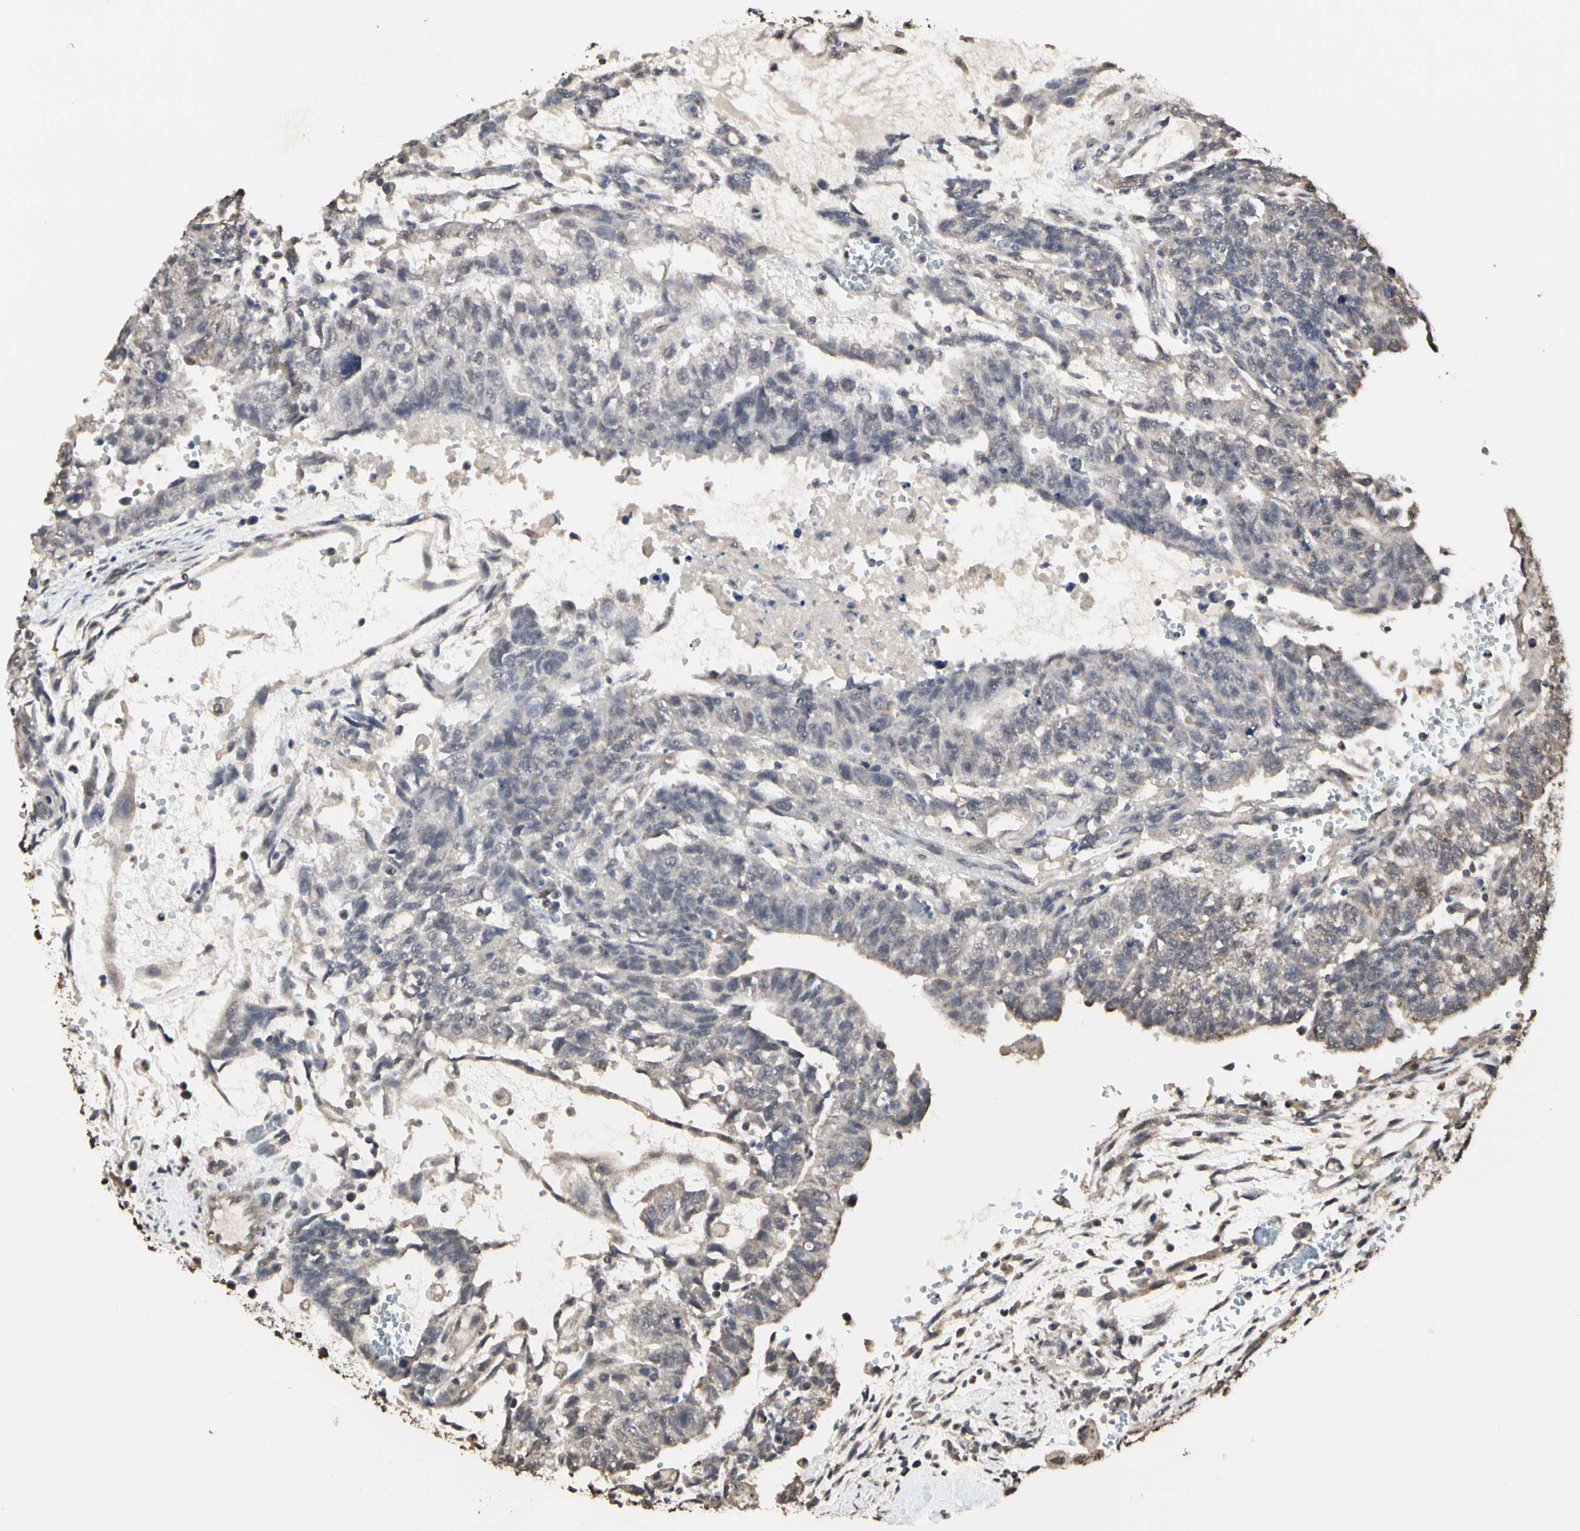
{"staining": {"intensity": "weak", "quantity": "25%-75%", "location": "cytoplasmic/membranous"}, "tissue": "testis cancer", "cell_type": "Tumor cells", "image_type": "cancer", "snomed": [{"axis": "morphology", "description": "Seminoma, NOS"}, {"axis": "morphology", "description": "Carcinoma, Embryonal, NOS"}, {"axis": "topography", "description": "Testis"}], "caption": "Tumor cells demonstrate weak cytoplasmic/membranous expression in approximately 25%-75% of cells in testis cancer. The protein is stained brown, and the nuclei are stained in blue (DAB (3,3'-diaminobenzidine) IHC with brightfield microscopy, high magnification).", "gene": "TAOK1", "patient": {"sex": "male", "age": 52}}